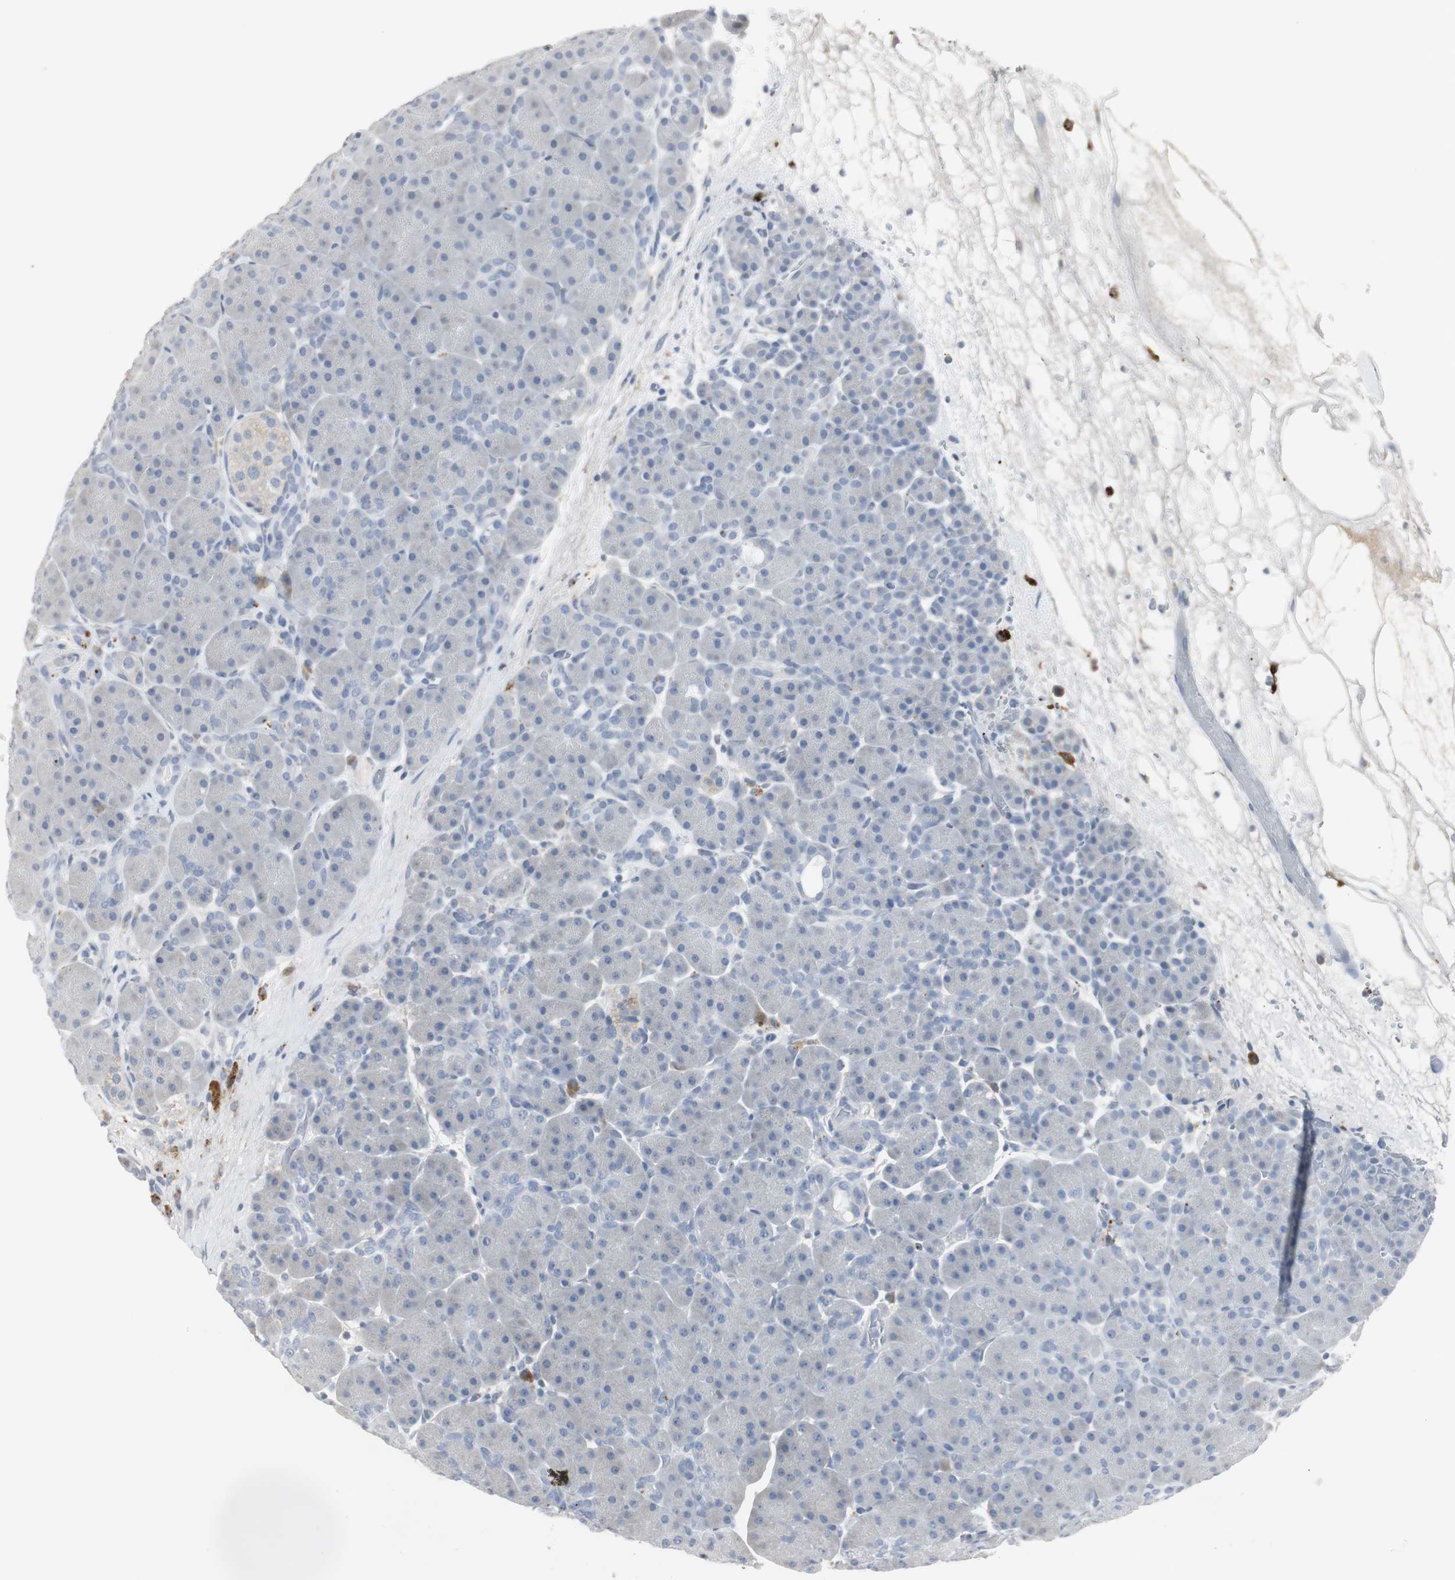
{"staining": {"intensity": "negative", "quantity": "none", "location": "none"}, "tissue": "pancreas", "cell_type": "Exocrine glandular cells", "image_type": "normal", "snomed": [{"axis": "morphology", "description": "Normal tissue, NOS"}, {"axis": "topography", "description": "Pancreas"}], "caption": "DAB immunohistochemical staining of benign human pancreas shows no significant expression in exocrine glandular cells.", "gene": "PI15", "patient": {"sex": "male", "age": 66}}